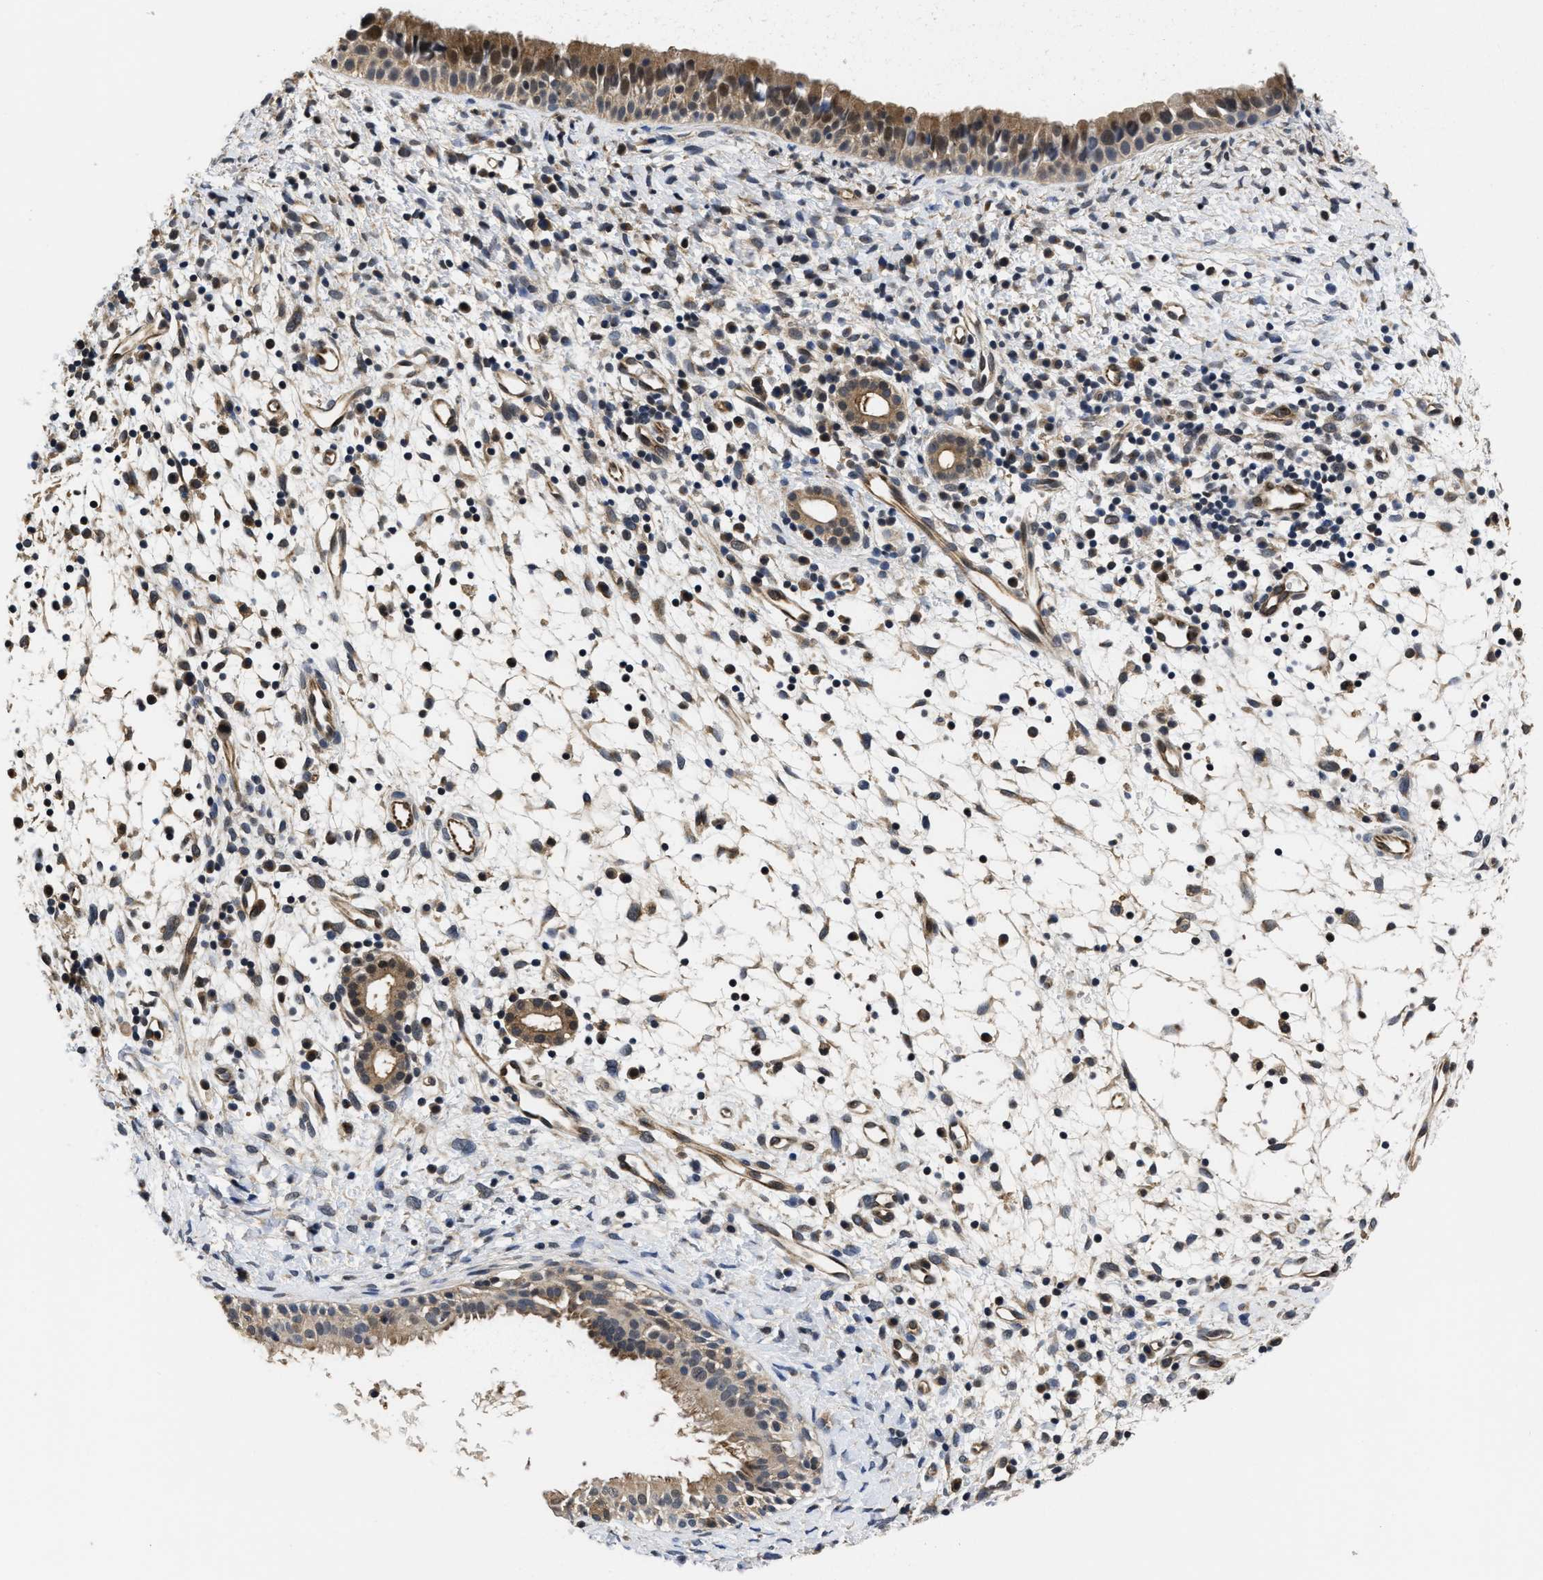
{"staining": {"intensity": "moderate", "quantity": ">75%", "location": "cytoplasmic/membranous,nuclear"}, "tissue": "nasopharynx", "cell_type": "Respiratory epithelial cells", "image_type": "normal", "snomed": [{"axis": "morphology", "description": "Normal tissue, NOS"}, {"axis": "topography", "description": "Nasopharynx"}], "caption": "Moderate cytoplasmic/membranous,nuclear protein staining is appreciated in approximately >75% of respiratory epithelial cells in nasopharynx.", "gene": "MCOLN2", "patient": {"sex": "male", "age": 22}}